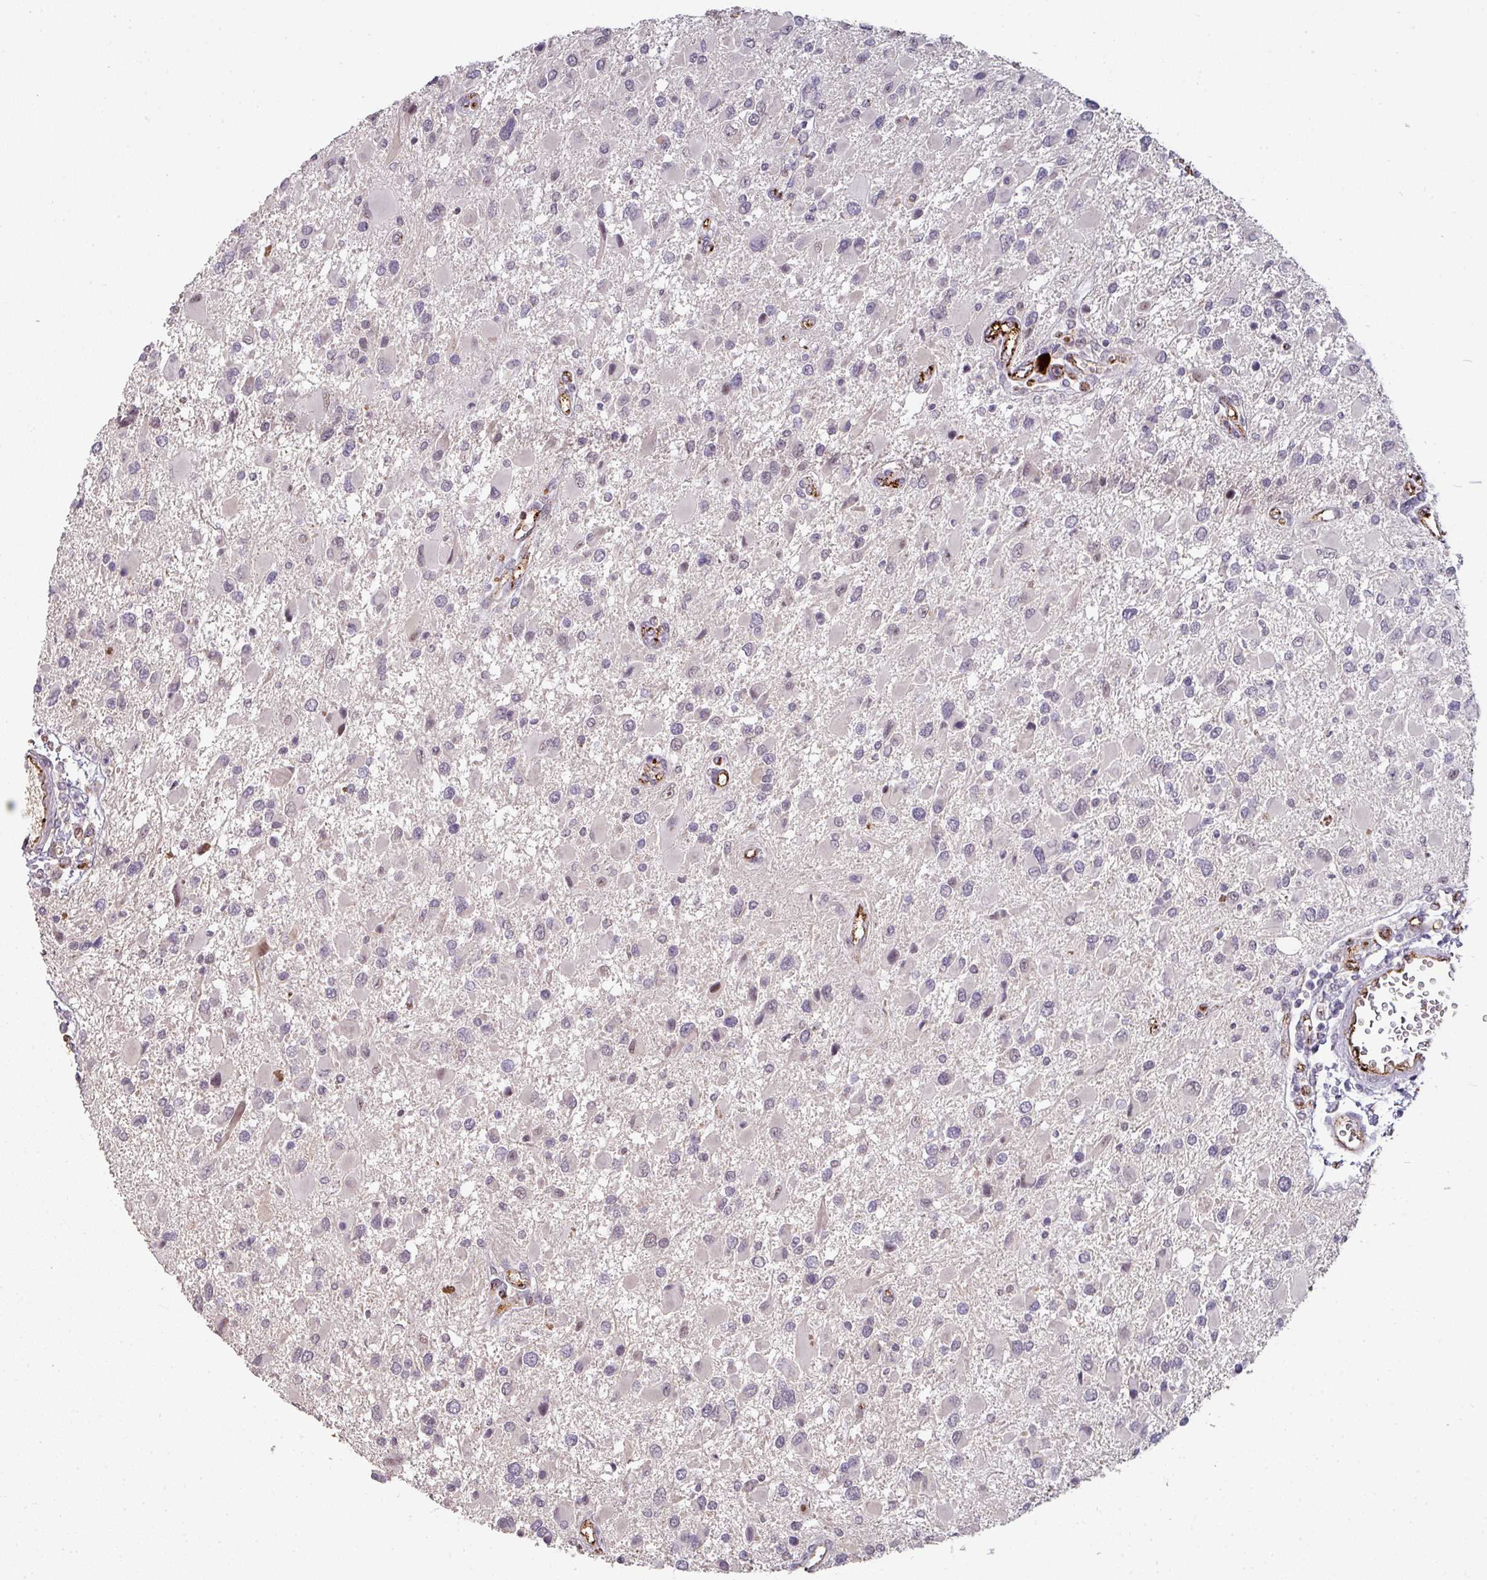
{"staining": {"intensity": "moderate", "quantity": "<25%", "location": "nuclear"}, "tissue": "glioma", "cell_type": "Tumor cells", "image_type": "cancer", "snomed": [{"axis": "morphology", "description": "Glioma, malignant, High grade"}, {"axis": "topography", "description": "Brain"}], "caption": "Moderate nuclear staining is appreciated in about <25% of tumor cells in malignant glioma (high-grade). Immunohistochemistry stains the protein in brown and the nuclei are stained blue.", "gene": "SIDT2", "patient": {"sex": "male", "age": 53}}